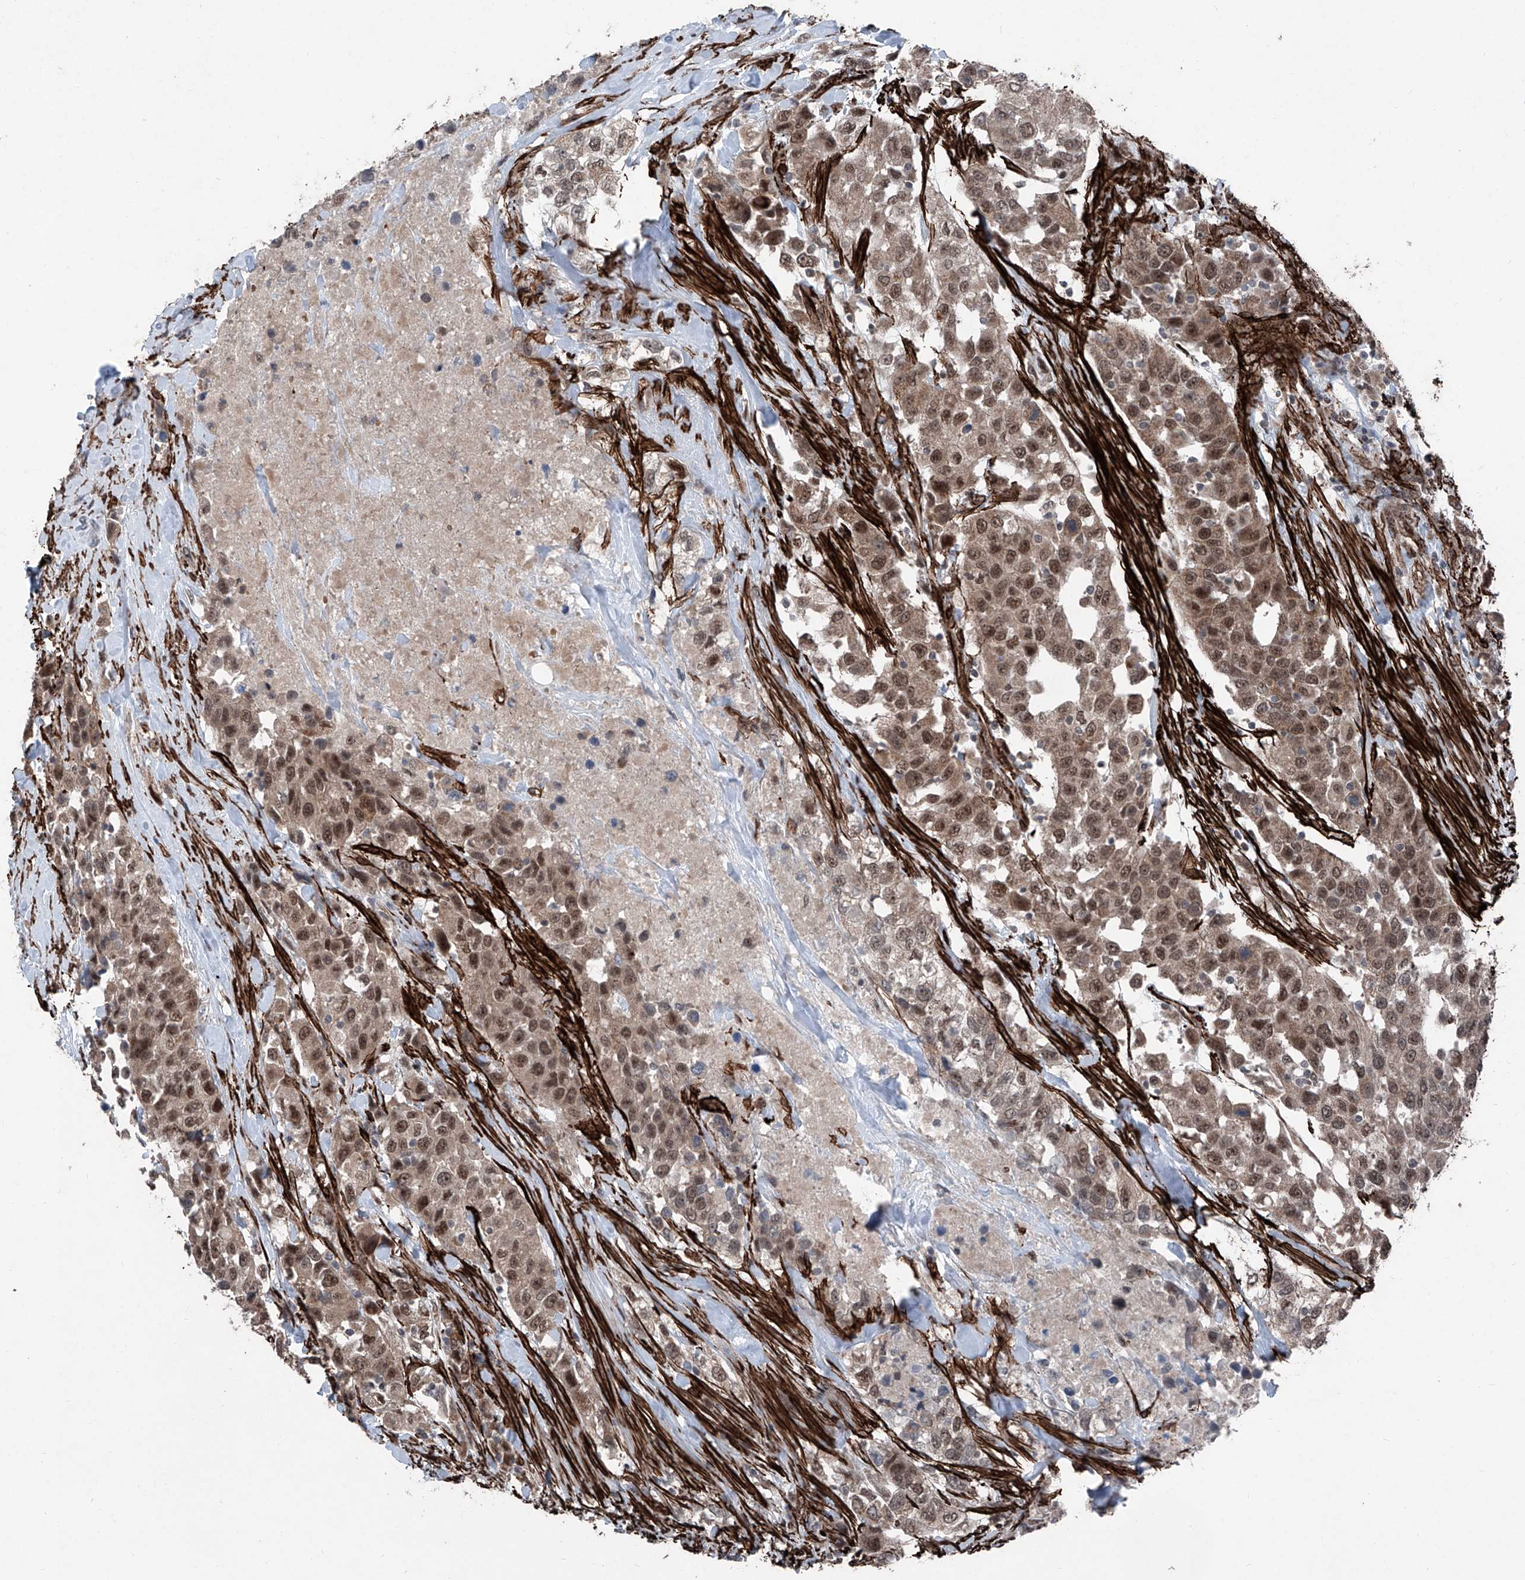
{"staining": {"intensity": "moderate", "quantity": ">75%", "location": "cytoplasmic/membranous,nuclear"}, "tissue": "urothelial cancer", "cell_type": "Tumor cells", "image_type": "cancer", "snomed": [{"axis": "morphology", "description": "Urothelial carcinoma, High grade"}, {"axis": "topography", "description": "Urinary bladder"}], "caption": "The micrograph displays a brown stain indicating the presence of a protein in the cytoplasmic/membranous and nuclear of tumor cells in urothelial cancer.", "gene": "COA7", "patient": {"sex": "female", "age": 80}}